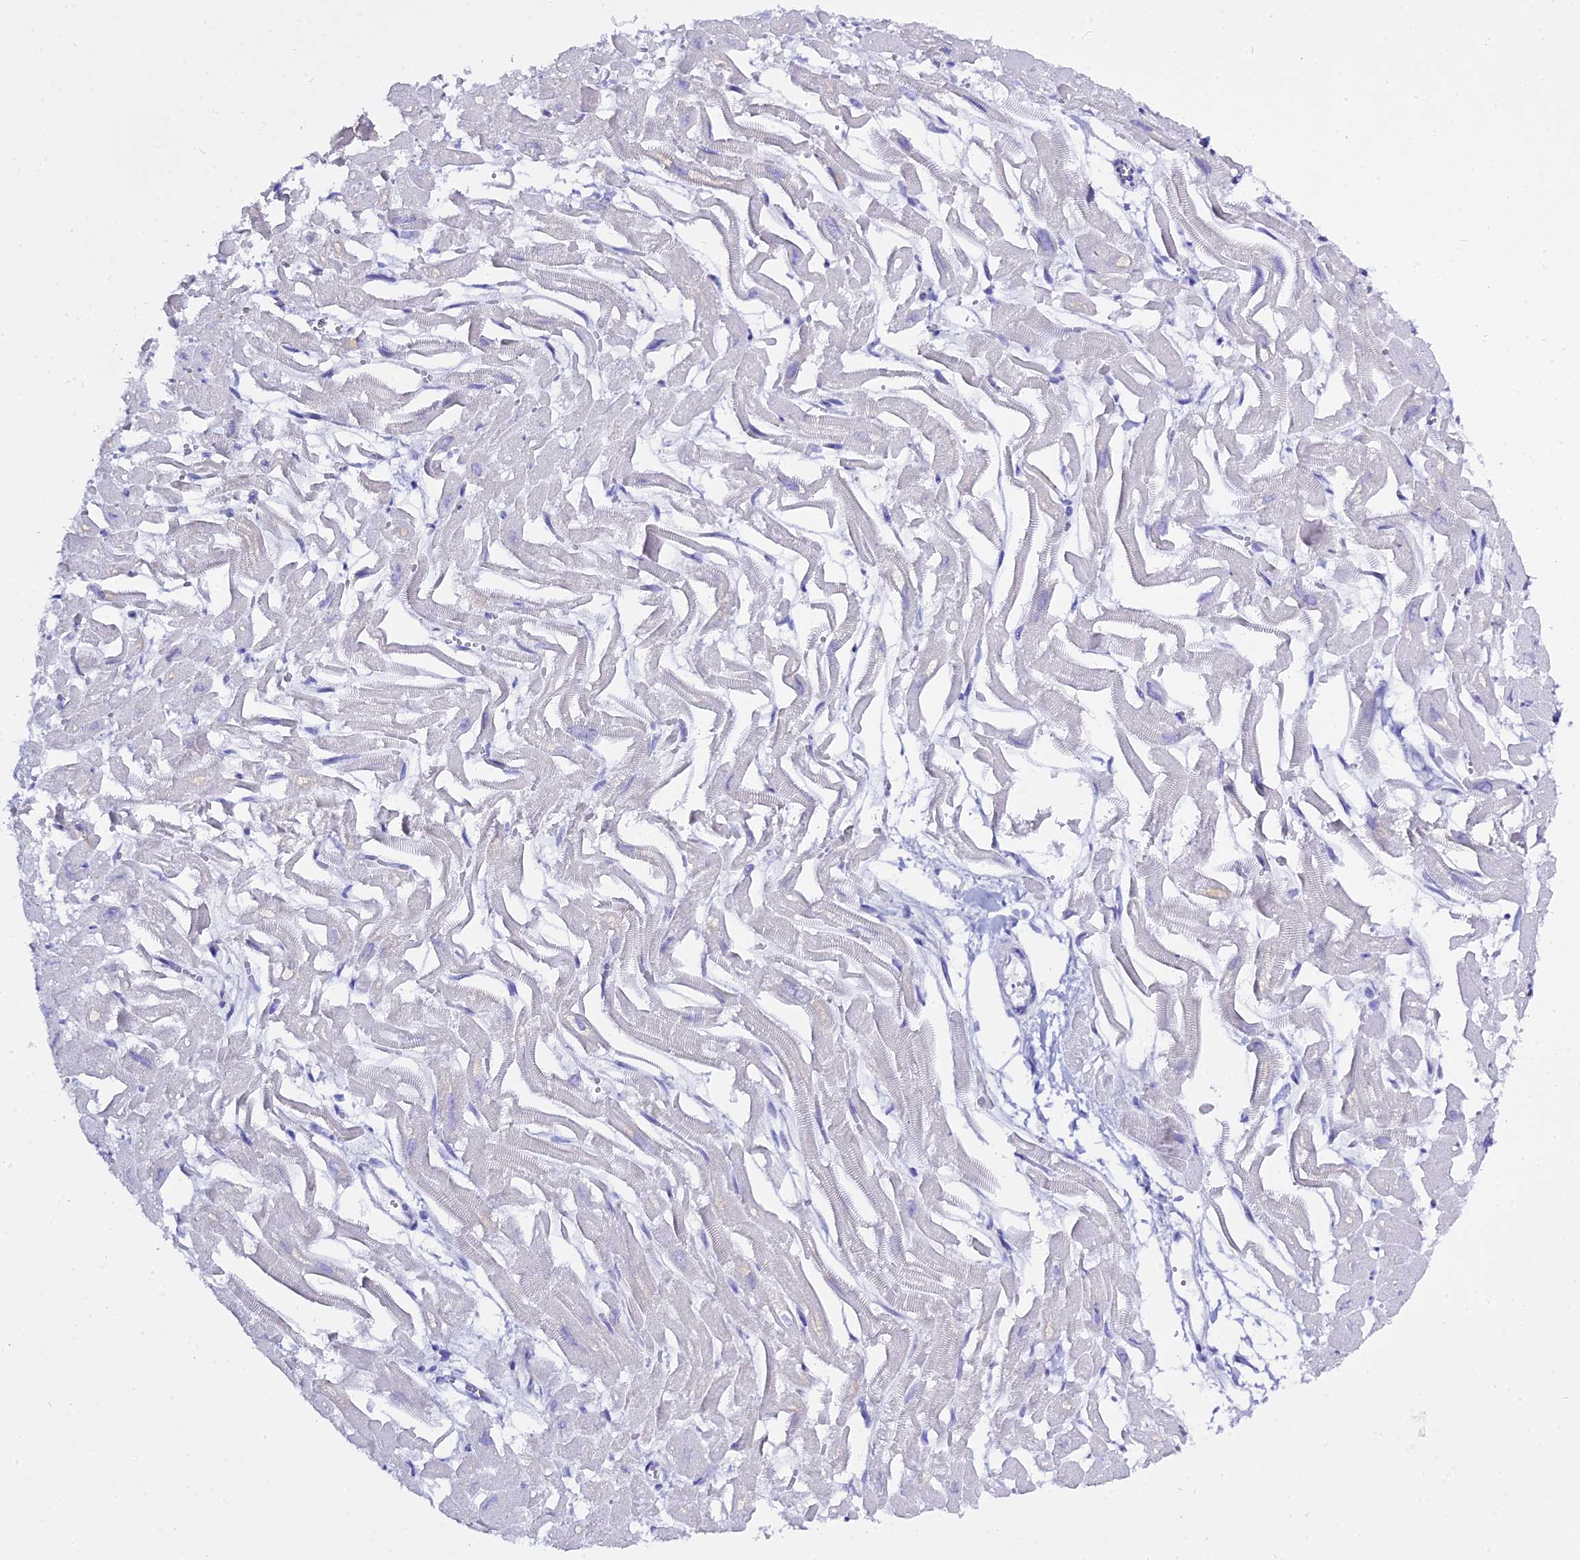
{"staining": {"intensity": "negative", "quantity": "none", "location": "none"}, "tissue": "heart muscle", "cell_type": "Cardiomyocytes", "image_type": "normal", "snomed": [{"axis": "morphology", "description": "Normal tissue, NOS"}, {"axis": "topography", "description": "Heart"}], "caption": "IHC image of benign heart muscle: heart muscle stained with DAB exhibits no significant protein positivity in cardiomyocytes.", "gene": "CD5", "patient": {"sex": "male", "age": 54}}